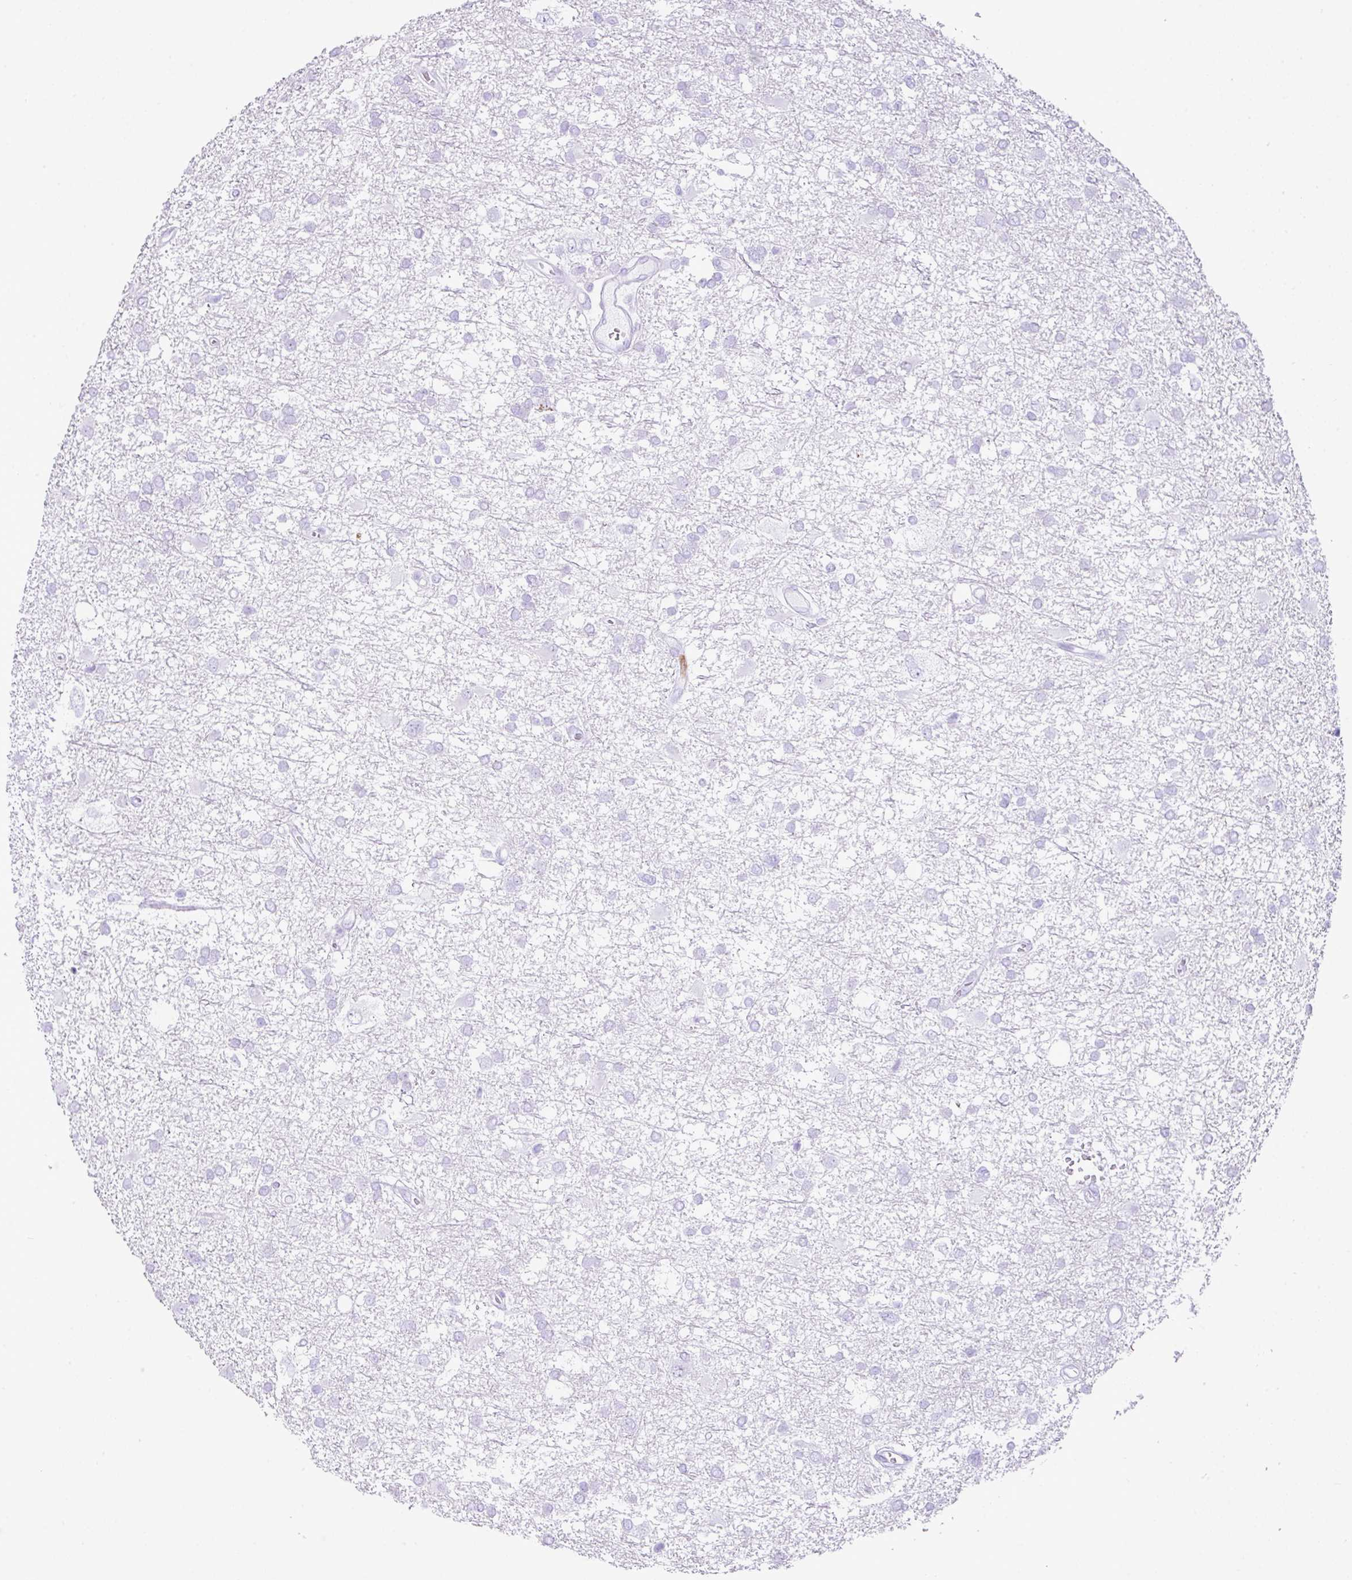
{"staining": {"intensity": "negative", "quantity": "none", "location": "none"}, "tissue": "glioma", "cell_type": "Tumor cells", "image_type": "cancer", "snomed": [{"axis": "morphology", "description": "Glioma, malignant, High grade"}, {"axis": "topography", "description": "Brain"}], "caption": "High-grade glioma (malignant) stained for a protein using immunohistochemistry (IHC) shows no expression tumor cells.", "gene": "RCAN2", "patient": {"sex": "male", "age": 61}}